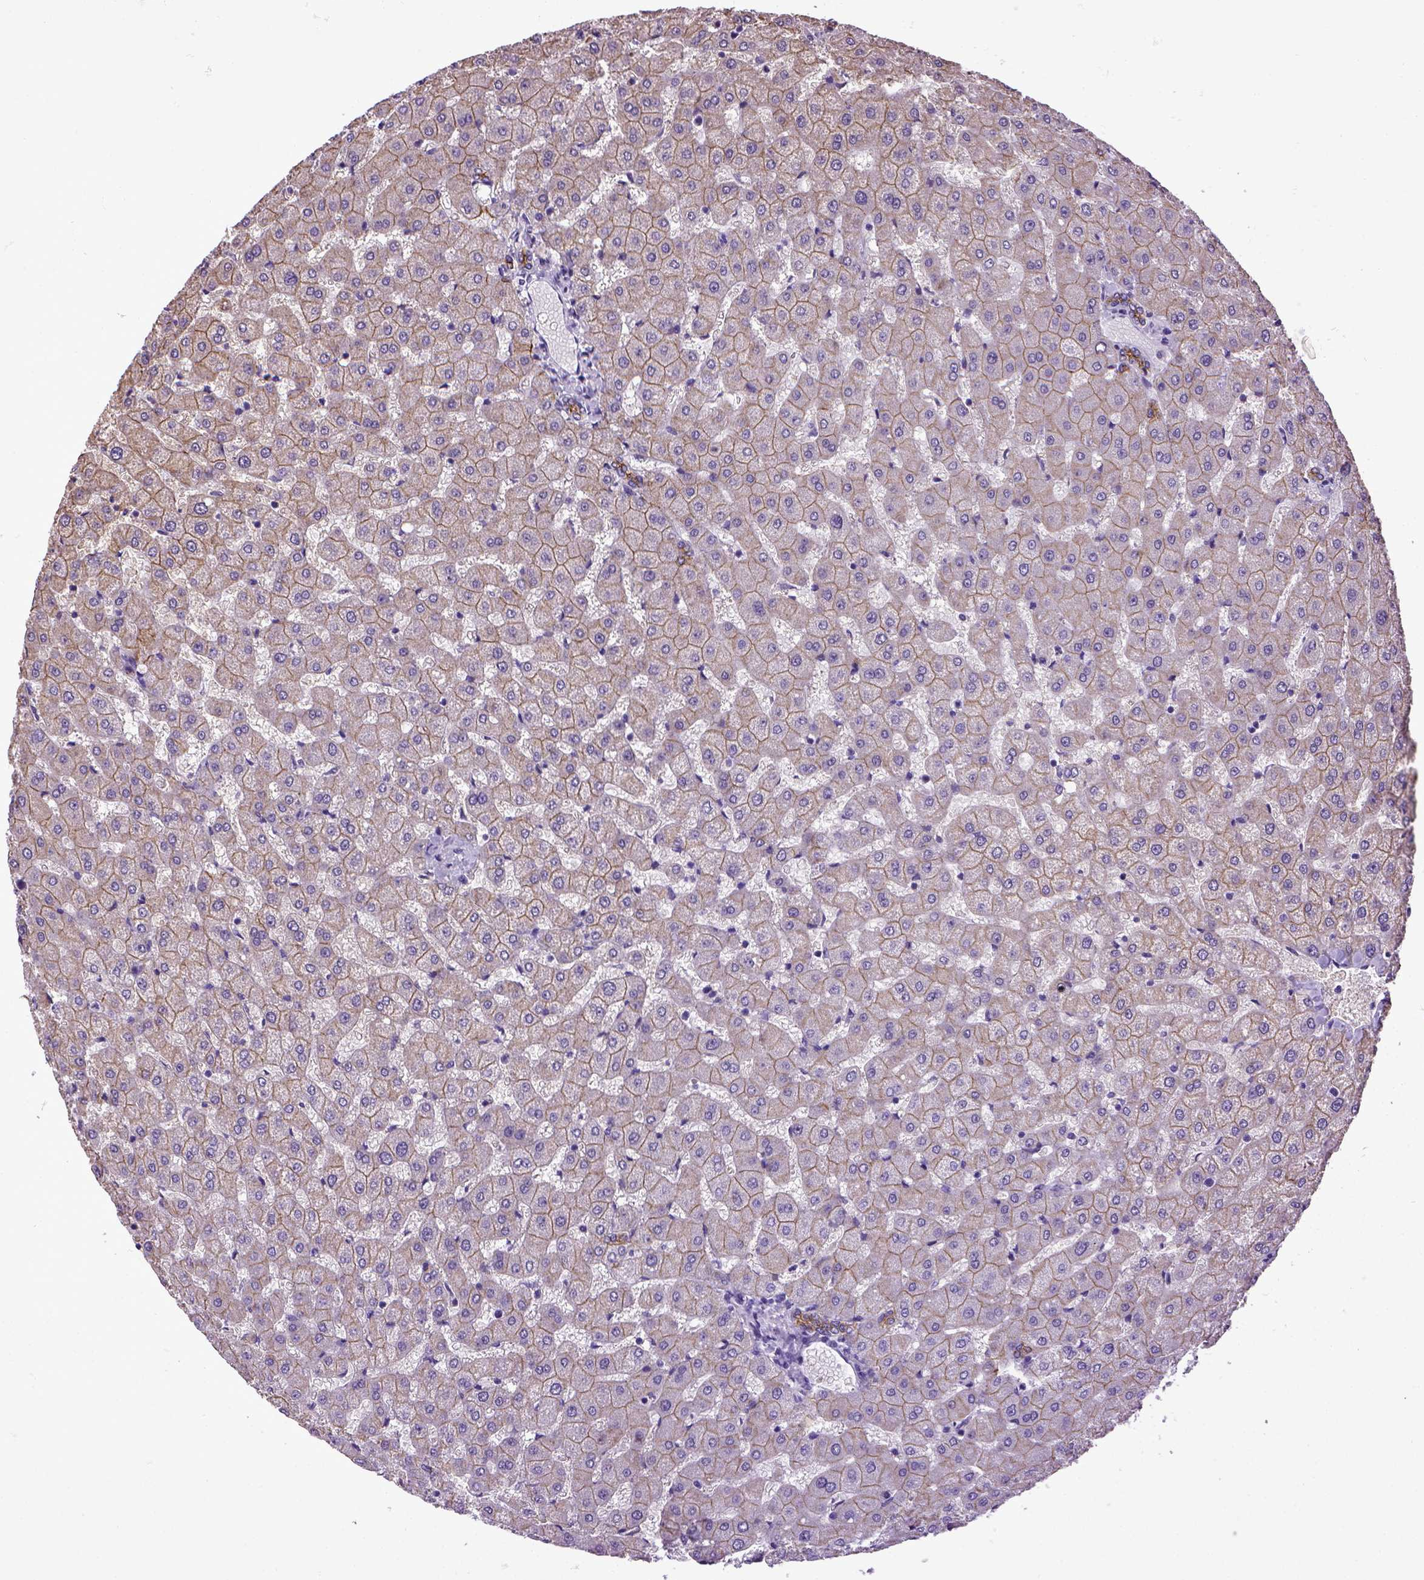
{"staining": {"intensity": "moderate", "quantity": ">75%", "location": "cytoplasmic/membranous"}, "tissue": "liver", "cell_type": "Cholangiocytes", "image_type": "normal", "snomed": [{"axis": "morphology", "description": "Normal tissue, NOS"}, {"axis": "topography", "description": "Liver"}], "caption": "Moderate cytoplasmic/membranous protein expression is appreciated in approximately >75% of cholangiocytes in liver.", "gene": "CDH1", "patient": {"sex": "female", "age": 50}}